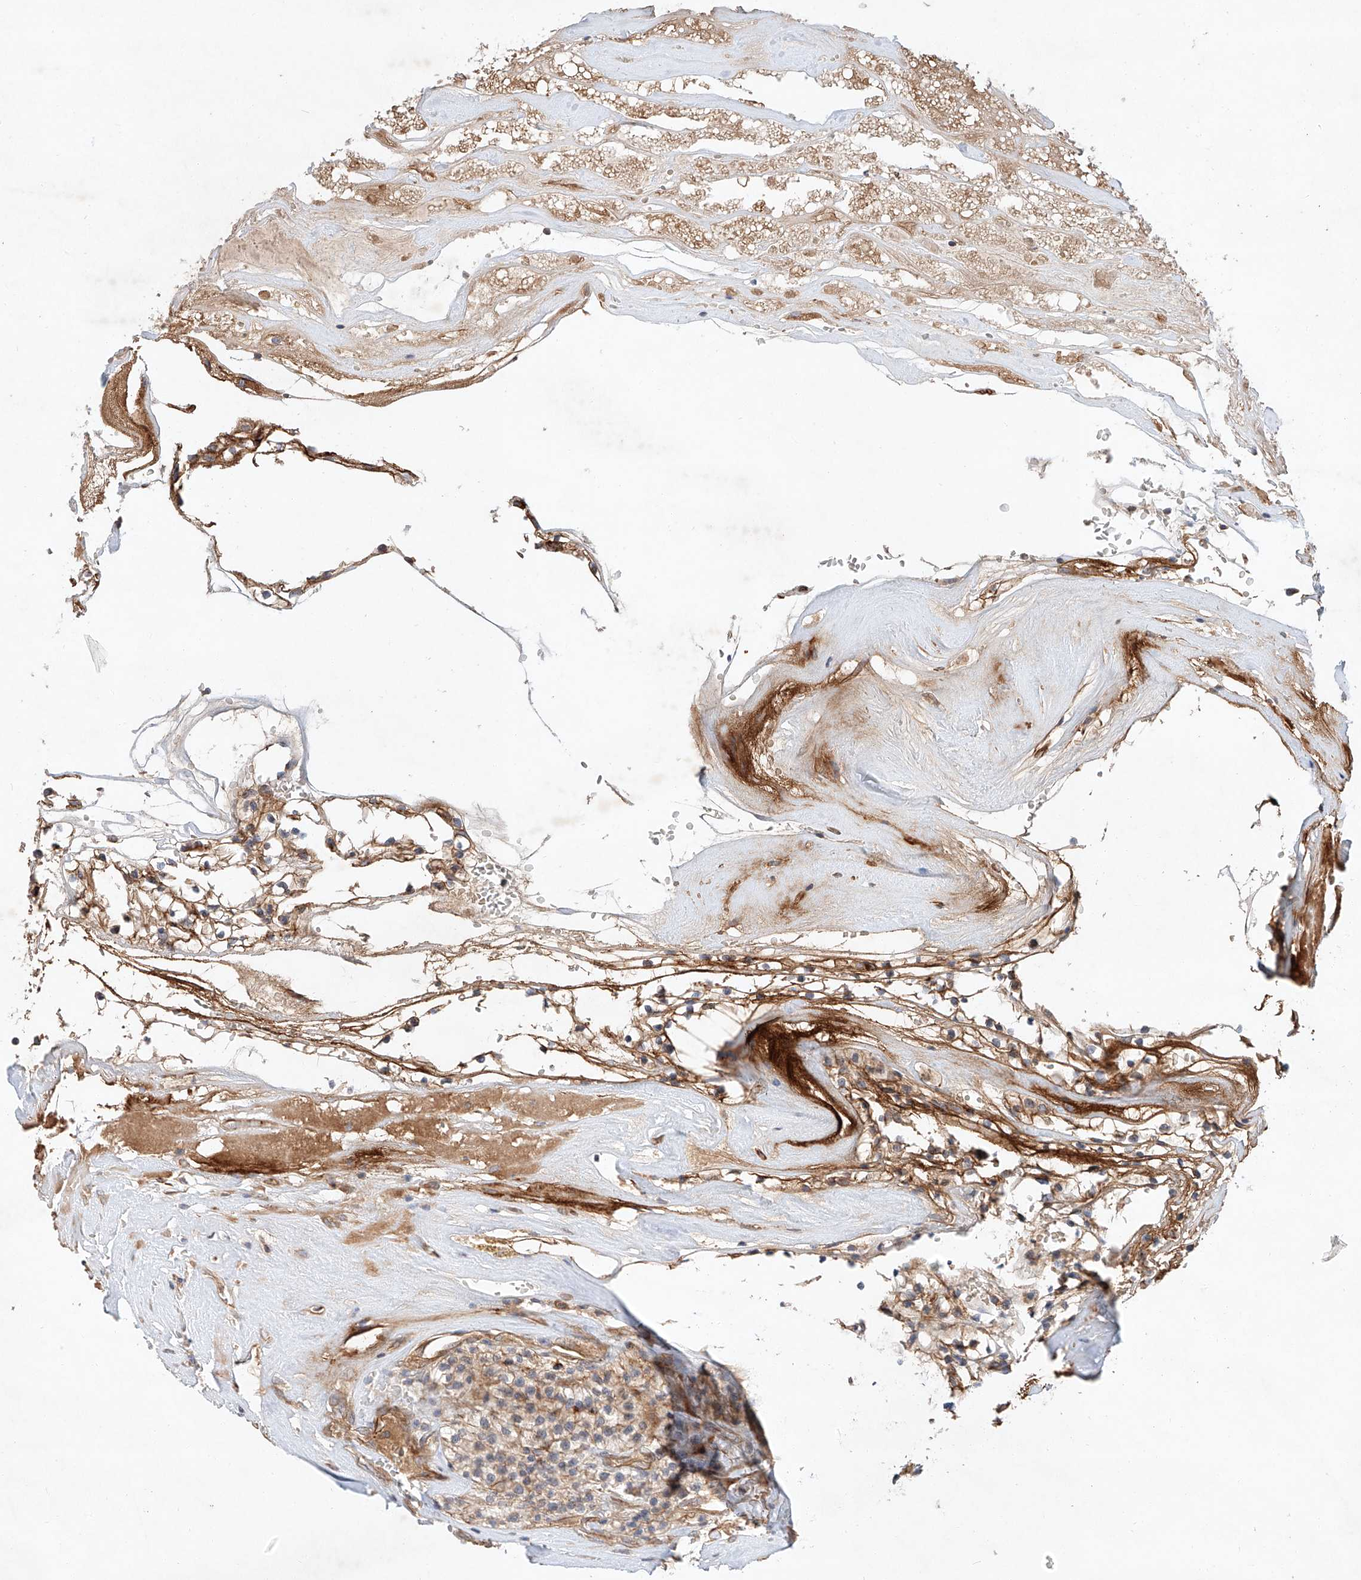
{"staining": {"intensity": "weak", "quantity": "25%-75%", "location": "cytoplasmic/membranous"}, "tissue": "renal cancer", "cell_type": "Tumor cells", "image_type": "cancer", "snomed": [{"axis": "morphology", "description": "Adenocarcinoma, NOS"}, {"axis": "topography", "description": "Kidney"}], "caption": "Renal cancer stained with immunohistochemistry (IHC) exhibits weak cytoplasmic/membranous expression in approximately 25%-75% of tumor cells.", "gene": "ARHGAP33", "patient": {"sex": "female", "age": 57}}